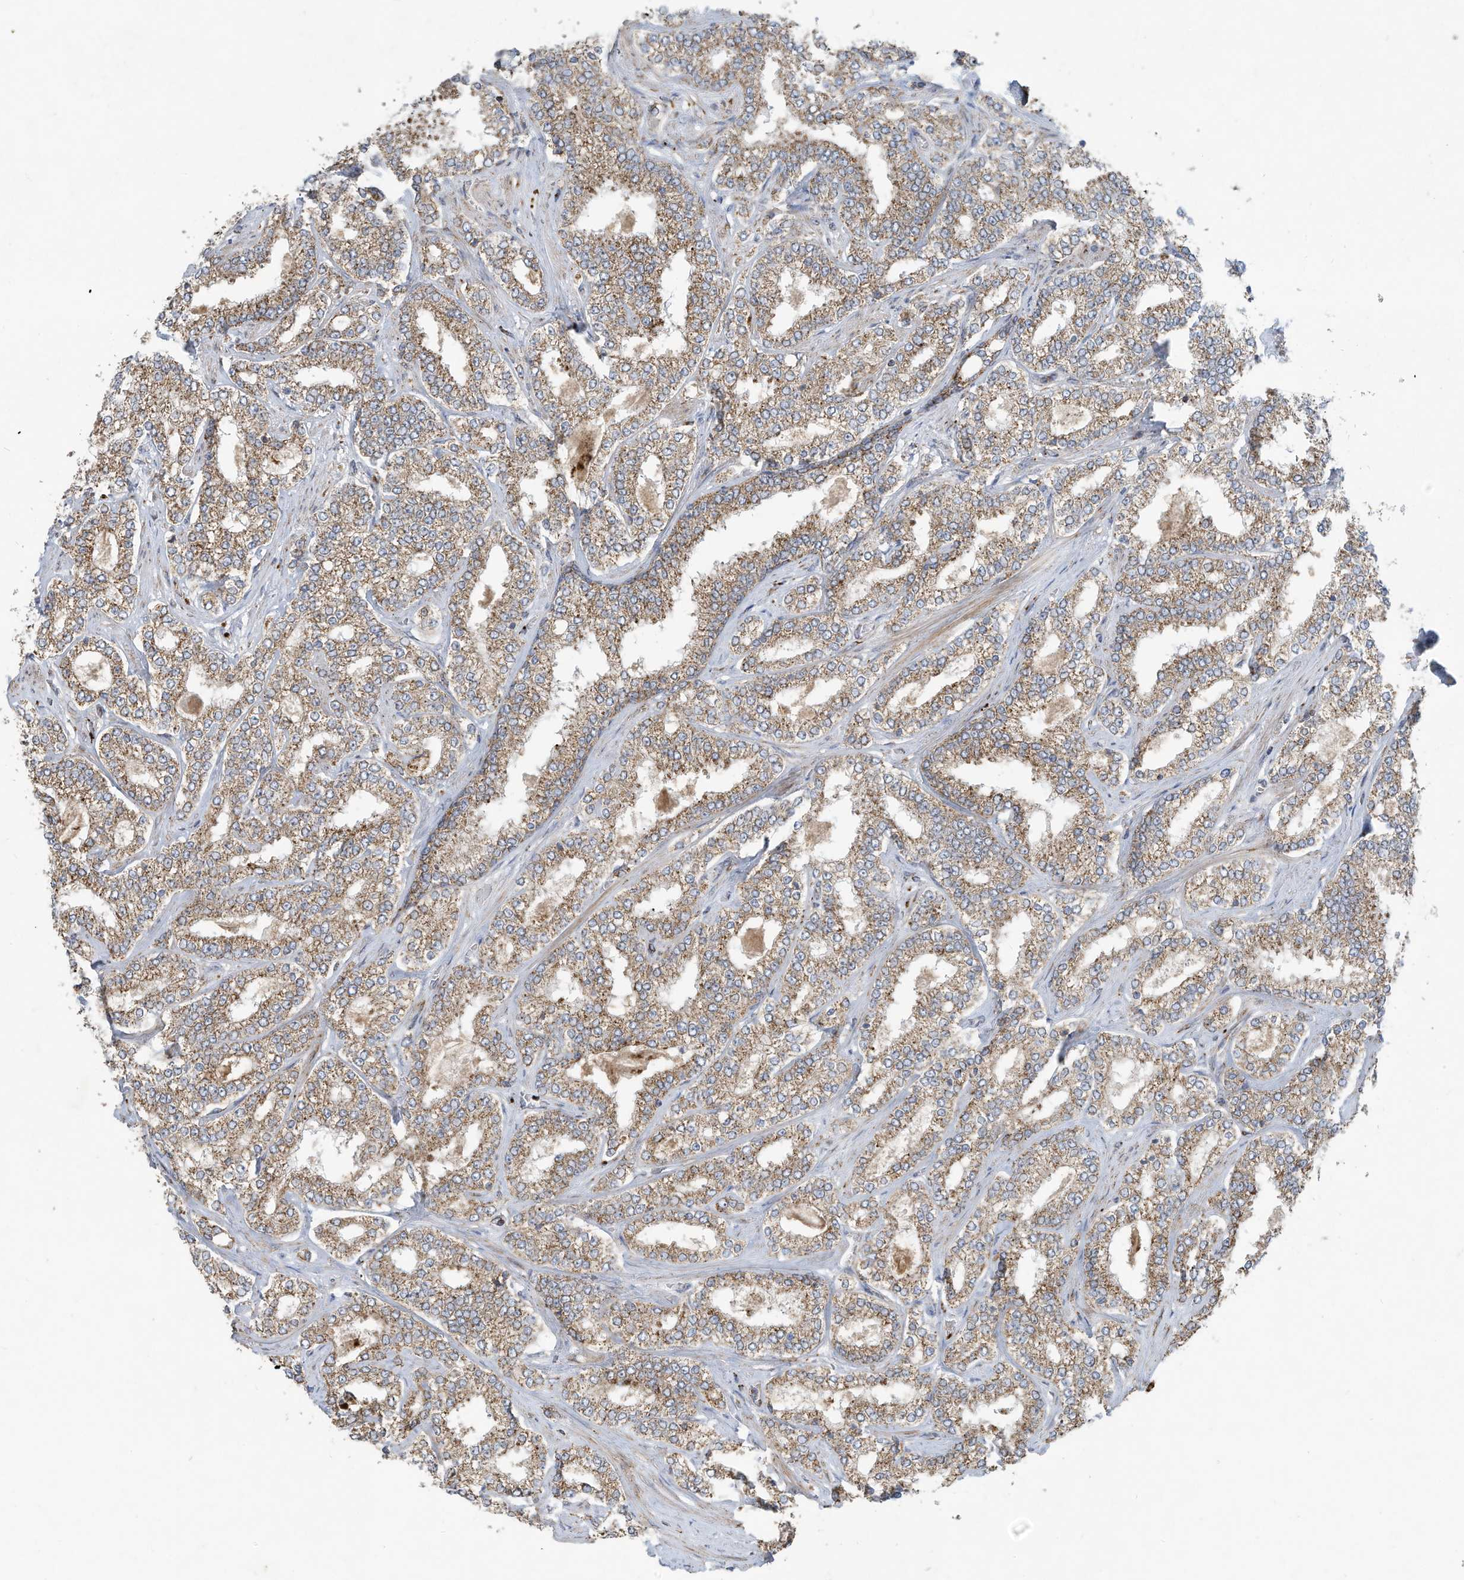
{"staining": {"intensity": "moderate", "quantity": ">75%", "location": "cytoplasmic/membranous"}, "tissue": "prostate cancer", "cell_type": "Tumor cells", "image_type": "cancer", "snomed": [{"axis": "morphology", "description": "Normal tissue, NOS"}, {"axis": "morphology", "description": "Adenocarcinoma, High grade"}, {"axis": "topography", "description": "Prostate"}], "caption": "A medium amount of moderate cytoplasmic/membranous positivity is seen in approximately >75% of tumor cells in prostate adenocarcinoma (high-grade) tissue.", "gene": "C2orf74", "patient": {"sex": "male", "age": 83}}